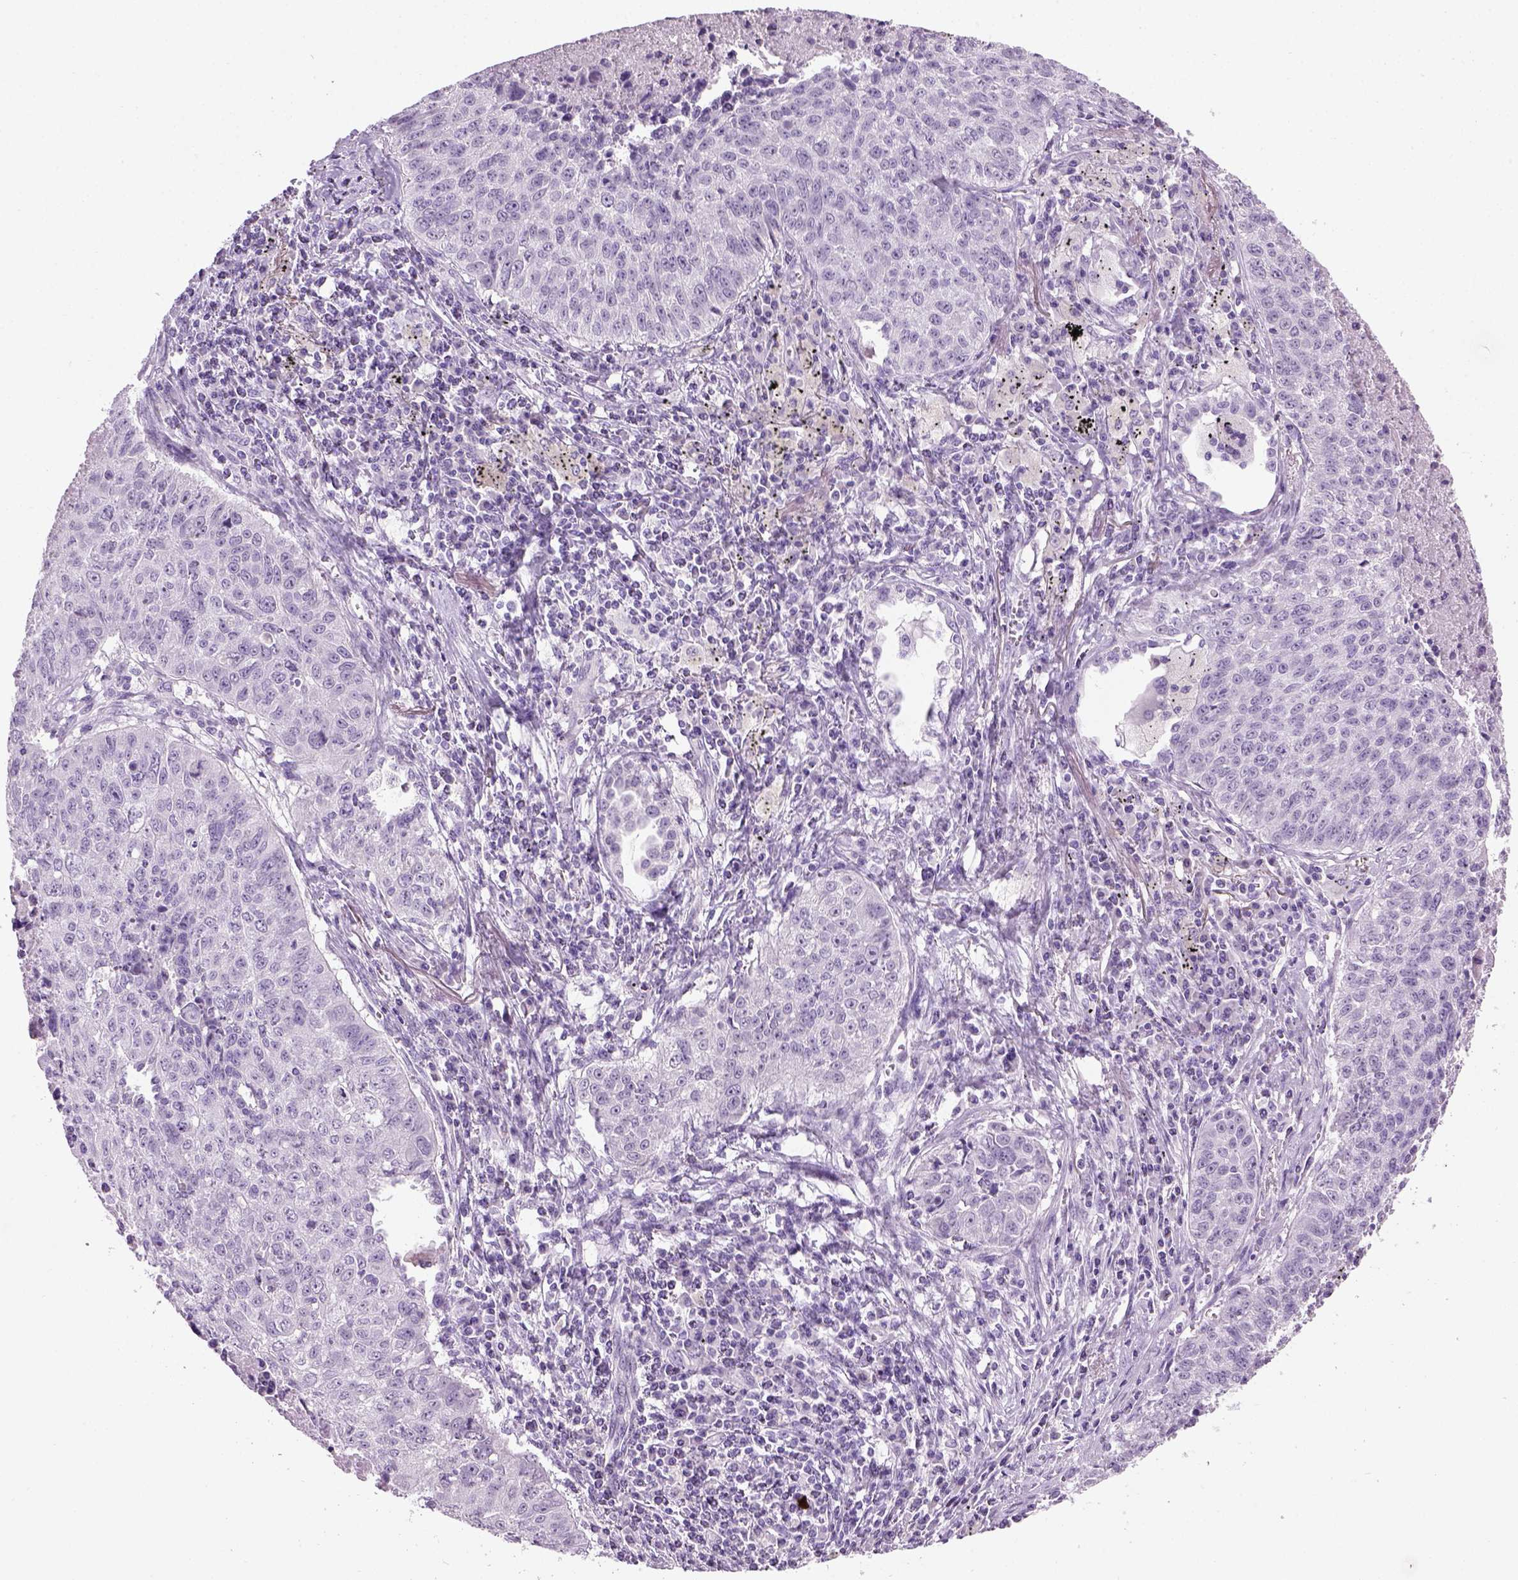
{"staining": {"intensity": "negative", "quantity": "none", "location": "none"}, "tissue": "lung cancer", "cell_type": "Tumor cells", "image_type": "cancer", "snomed": [{"axis": "morphology", "description": "Normal morphology"}, {"axis": "morphology", "description": "Aneuploidy"}, {"axis": "morphology", "description": "Squamous cell carcinoma, NOS"}, {"axis": "topography", "description": "Lymph node"}, {"axis": "topography", "description": "Lung"}], "caption": "The immunohistochemistry photomicrograph has no significant staining in tumor cells of lung cancer tissue.", "gene": "GABRB2", "patient": {"sex": "female", "age": 76}}